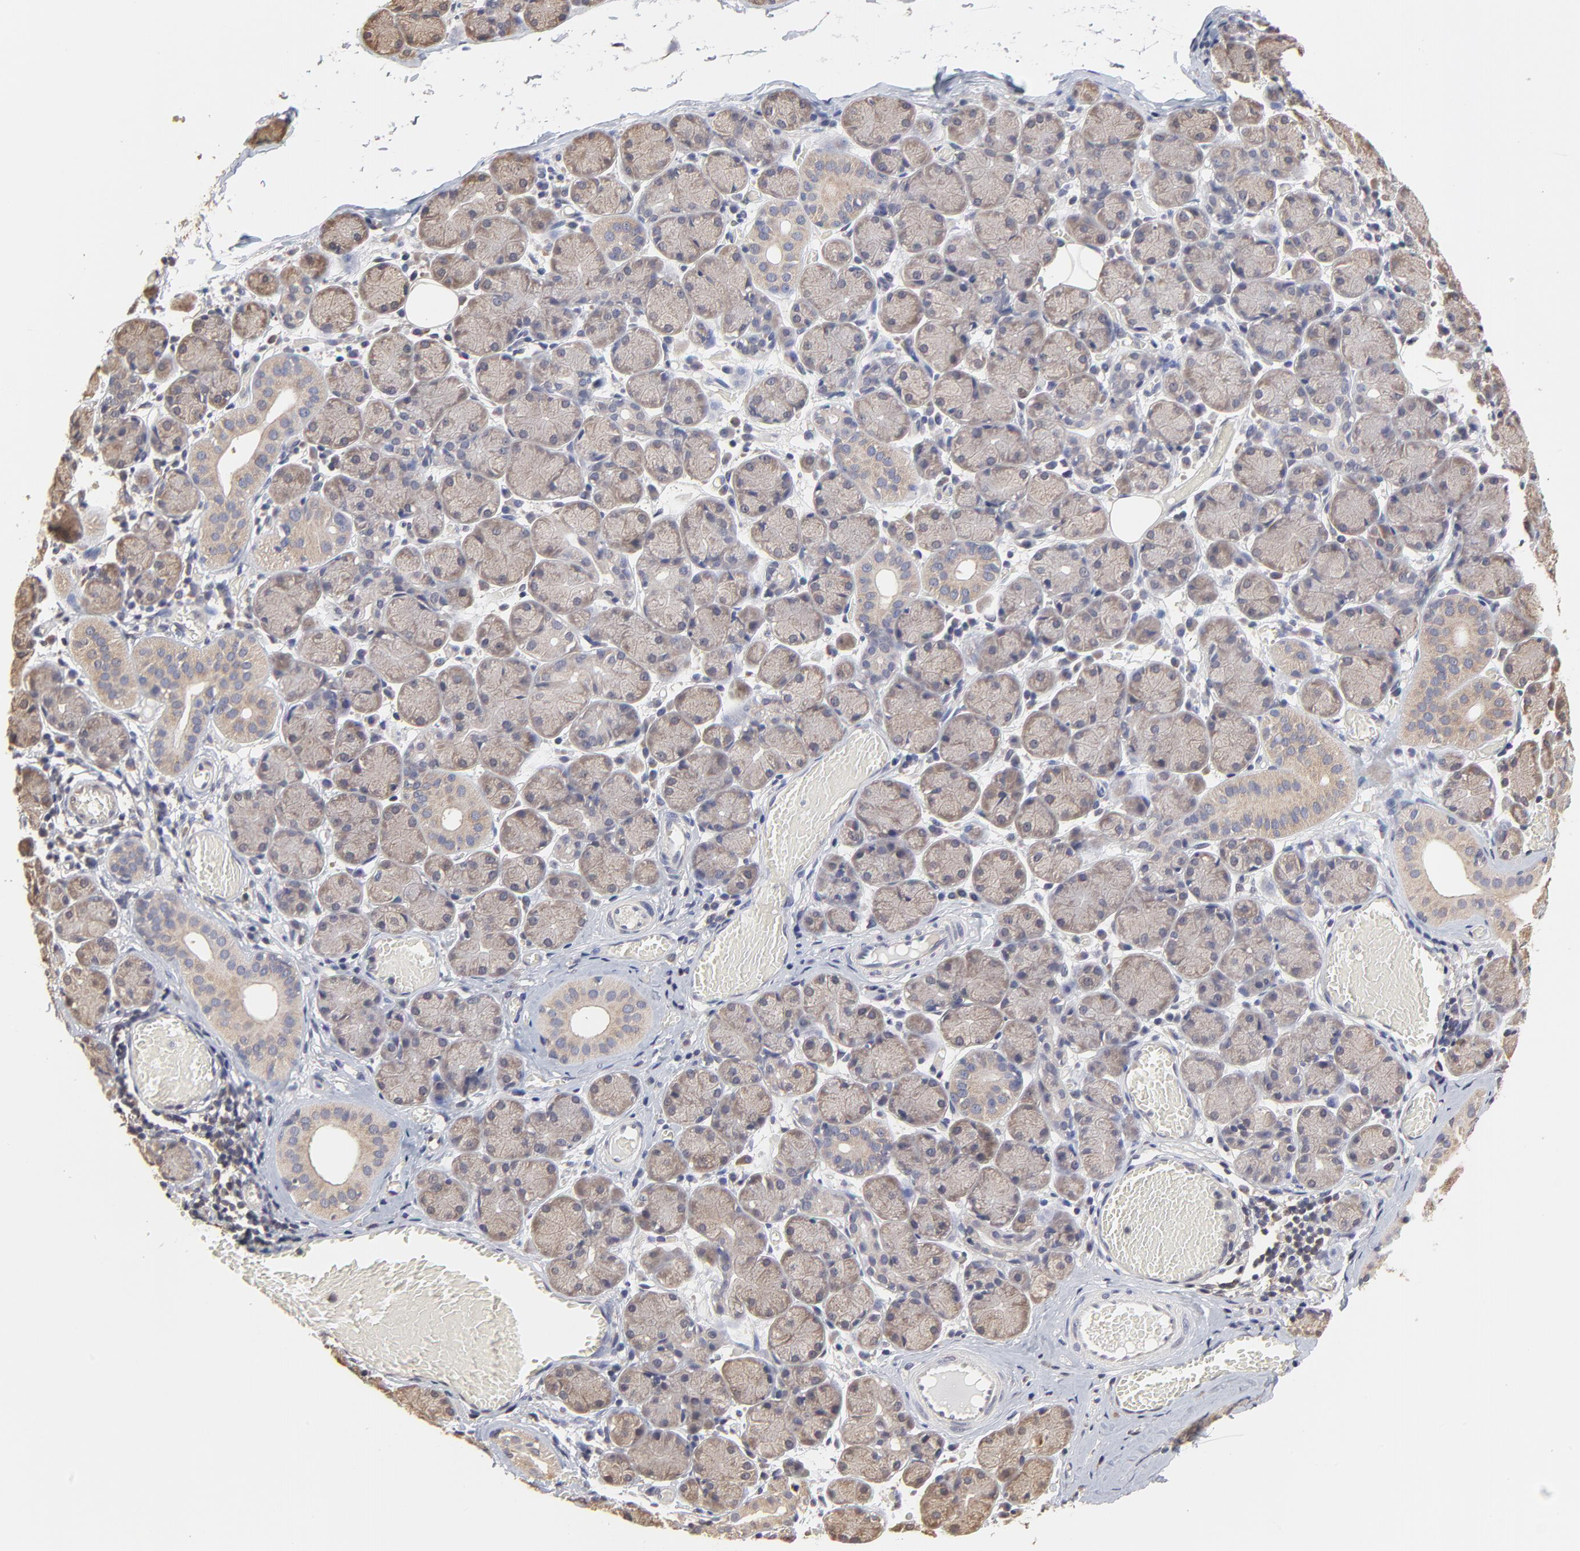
{"staining": {"intensity": "weak", "quantity": "25%-75%", "location": "cytoplasmic/membranous"}, "tissue": "salivary gland", "cell_type": "Glandular cells", "image_type": "normal", "snomed": [{"axis": "morphology", "description": "Normal tissue, NOS"}, {"axis": "topography", "description": "Salivary gland"}], "caption": "Protein staining of normal salivary gland exhibits weak cytoplasmic/membranous staining in approximately 25%-75% of glandular cells.", "gene": "CCT2", "patient": {"sex": "female", "age": 24}}